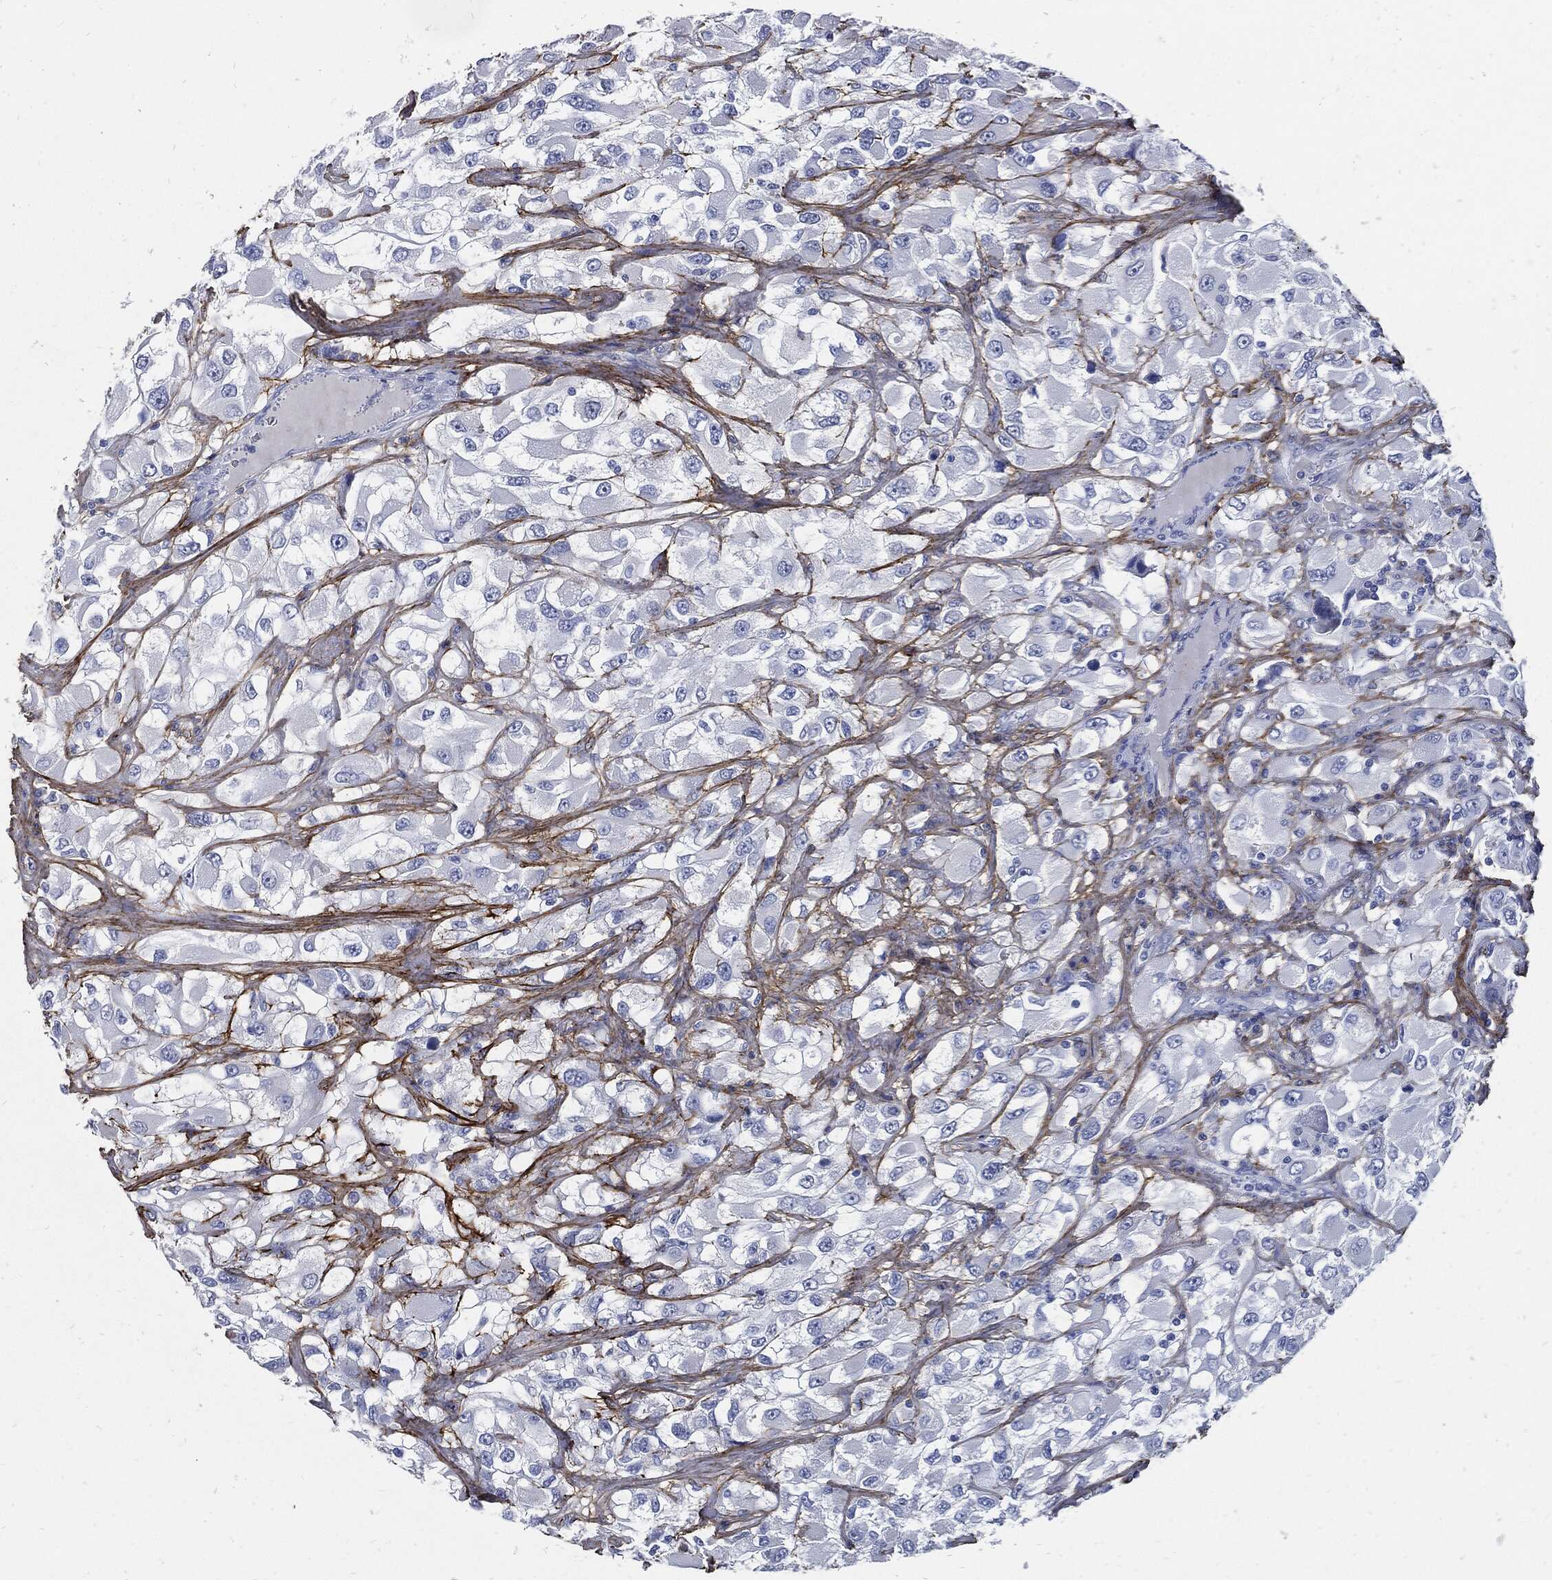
{"staining": {"intensity": "negative", "quantity": "none", "location": "none"}, "tissue": "renal cancer", "cell_type": "Tumor cells", "image_type": "cancer", "snomed": [{"axis": "morphology", "description": "Adenocarcinoma, NOS"}, {"axis": "topography", "description": "Kidney"}], "caption": "Renal cancer (adenocarcinoma) stained for a protein using immunohistochemistry (IHC) demonstrates no staining tumor cells.", "gene": "FBN1", "patient": {"sex": "female", "age": 52}}